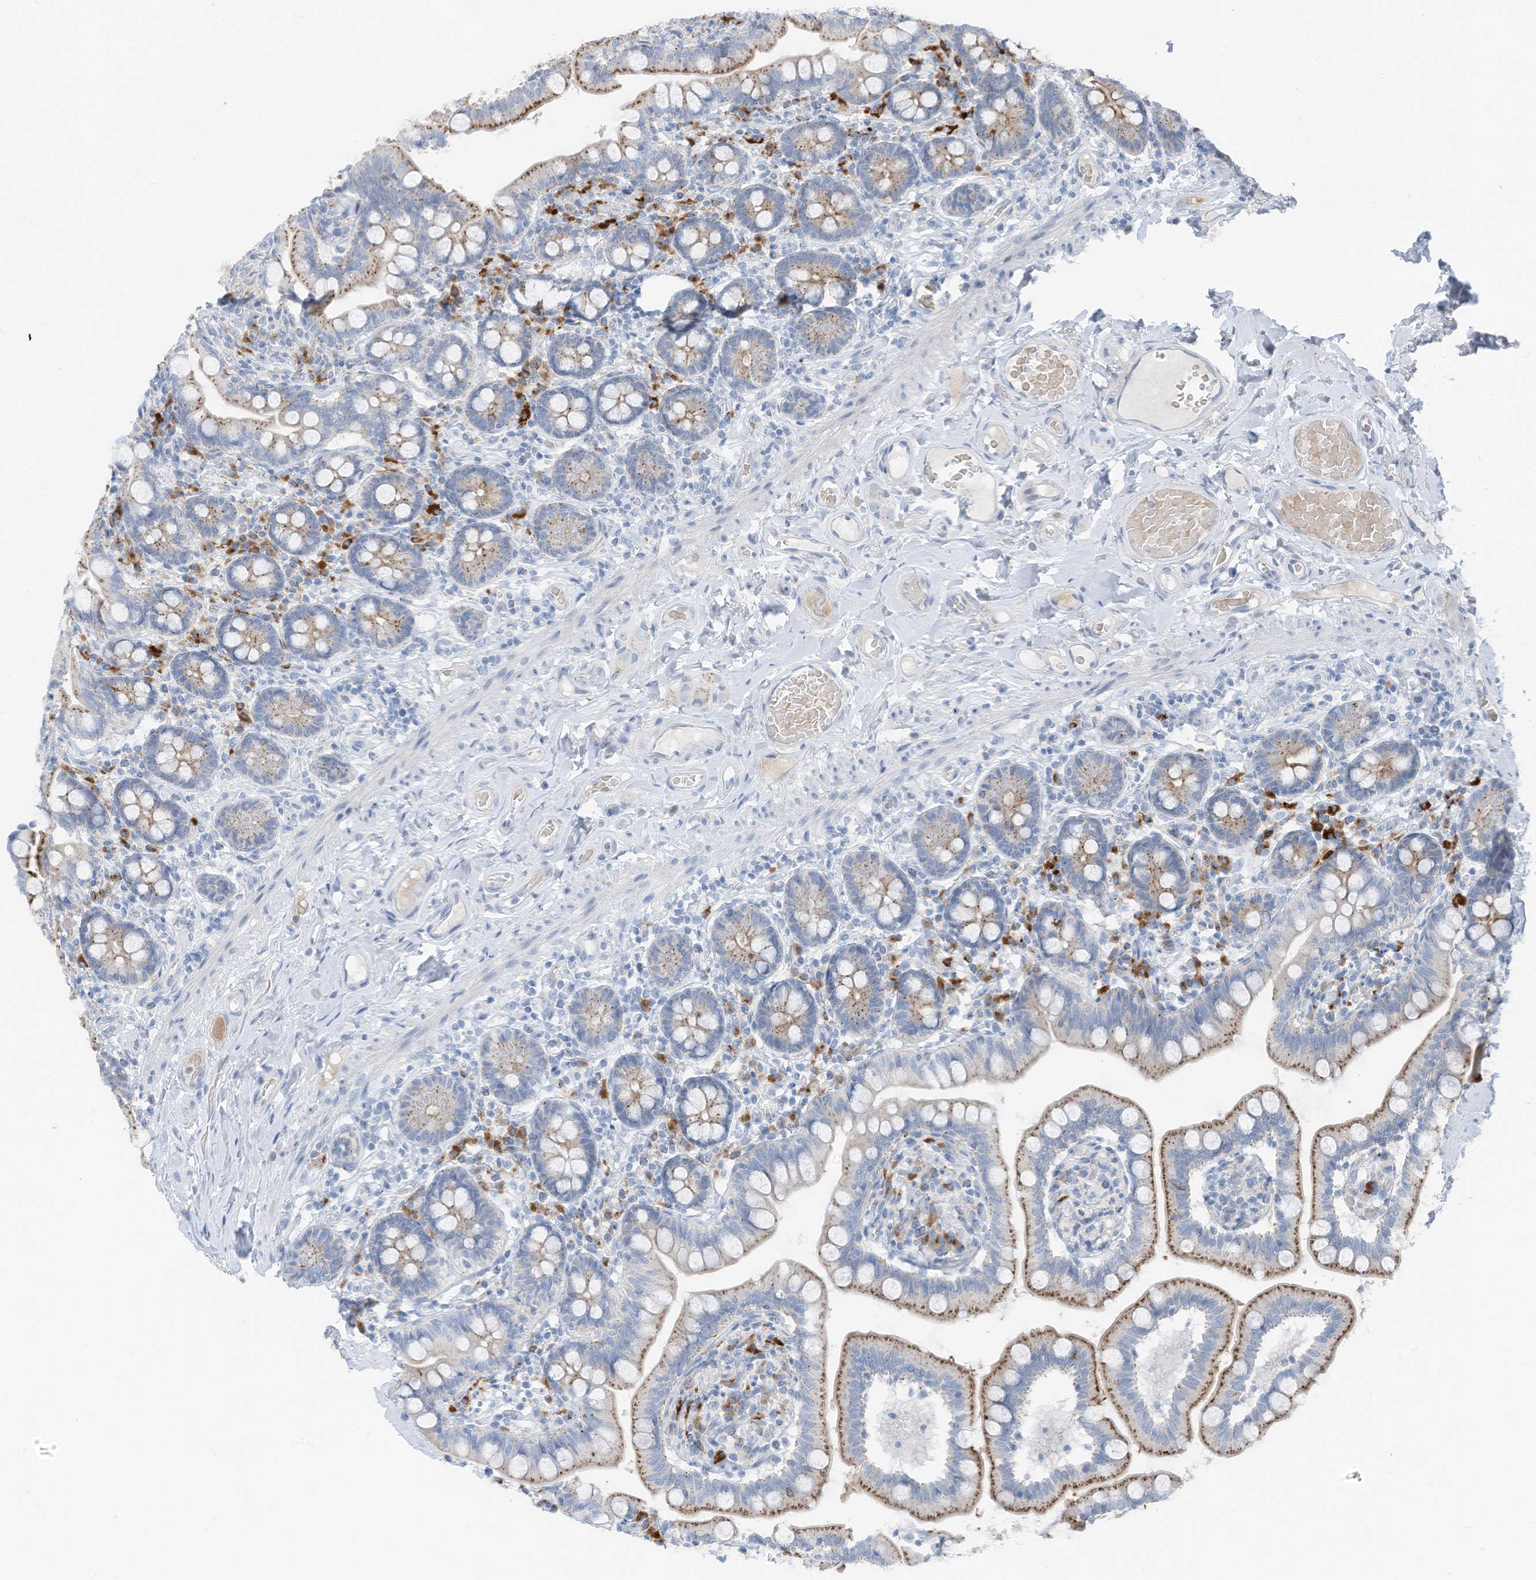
{"staining": {"intensity": "moderate", "quantity": "25%-75%", "location": "cytoplasmic/membranous"}, "tissue": "small intestine", "cell_type": "Glandular cells", "image_type": "normal", "snomed": [{"axis": "morphology", "description": "Normal tissue, NOS"}, {"axis": "topography", "description": "Small intestine"}], "caption": "Protein expression analysis of unremarkable small intestine exhibits moderate cytoplasmic/membranous expression in approximately 25%-75% of glandular cells. (DAB = brown stain, brightfield microscopy at high magnification).", "gene": "CHMP2B", "patient": {"sex": "female", "age": 64}}